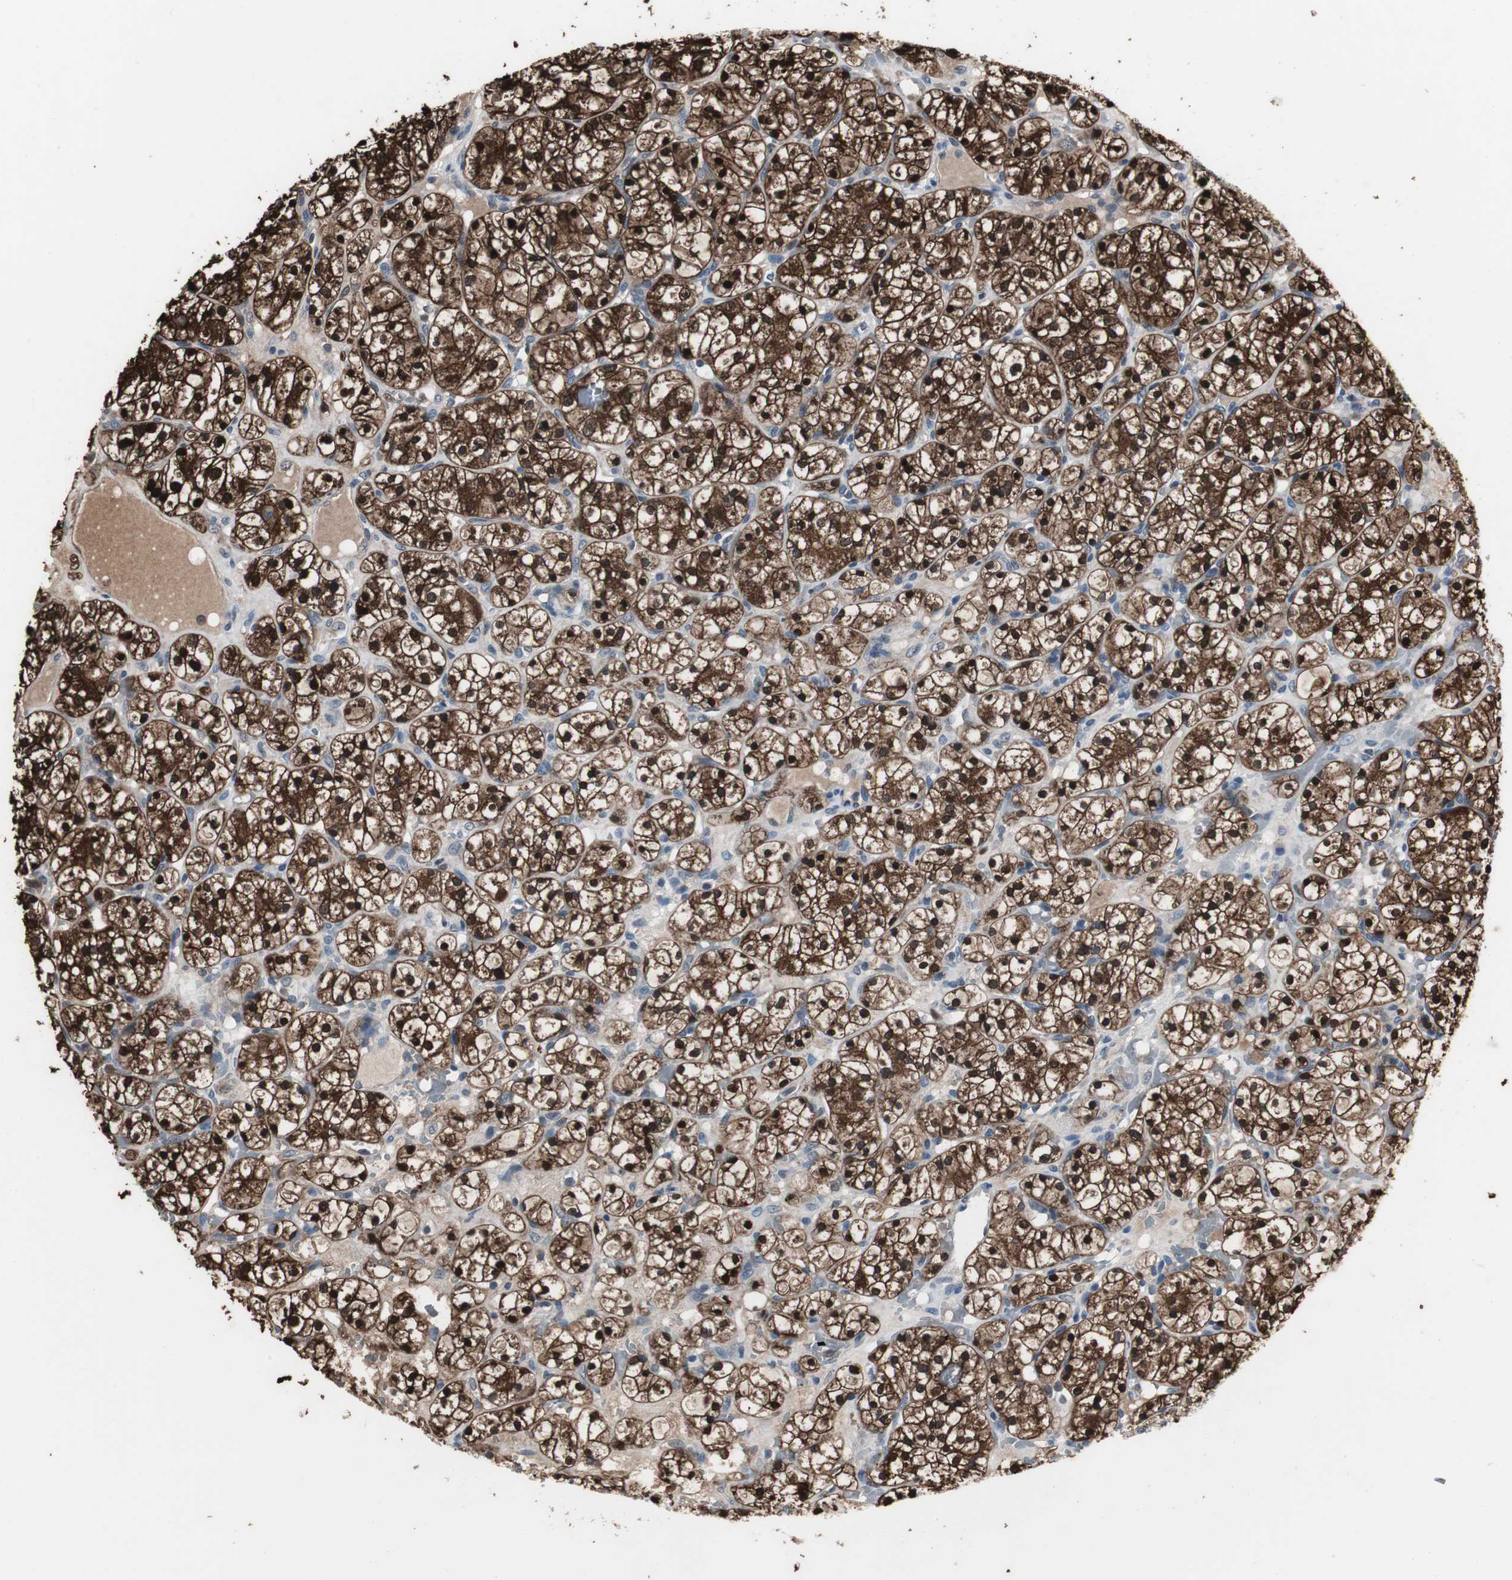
{"staining": {"intensity": "strong", "quantity": ">75%", "location": "cytoplasmic/membranous,nuclear"}, "tissue": "renal cancer", "cell_type": "Tumor cells", "image_type": "cancer", "snomed": [{"axis": "morphology", "description": "Adenocarcinoma, NOS"}, {"axis": "topography", "description": "Kidney"}], "caption": "This histopathology image shows IHC staining of renal cancer (adenocarcinoma), with high strong cytoplasmic/membranous and nuclear positivity in about >75% of tumor cells.", "gene": "ZSCAN22", "patient": {"sex": "female", "age": 60}}